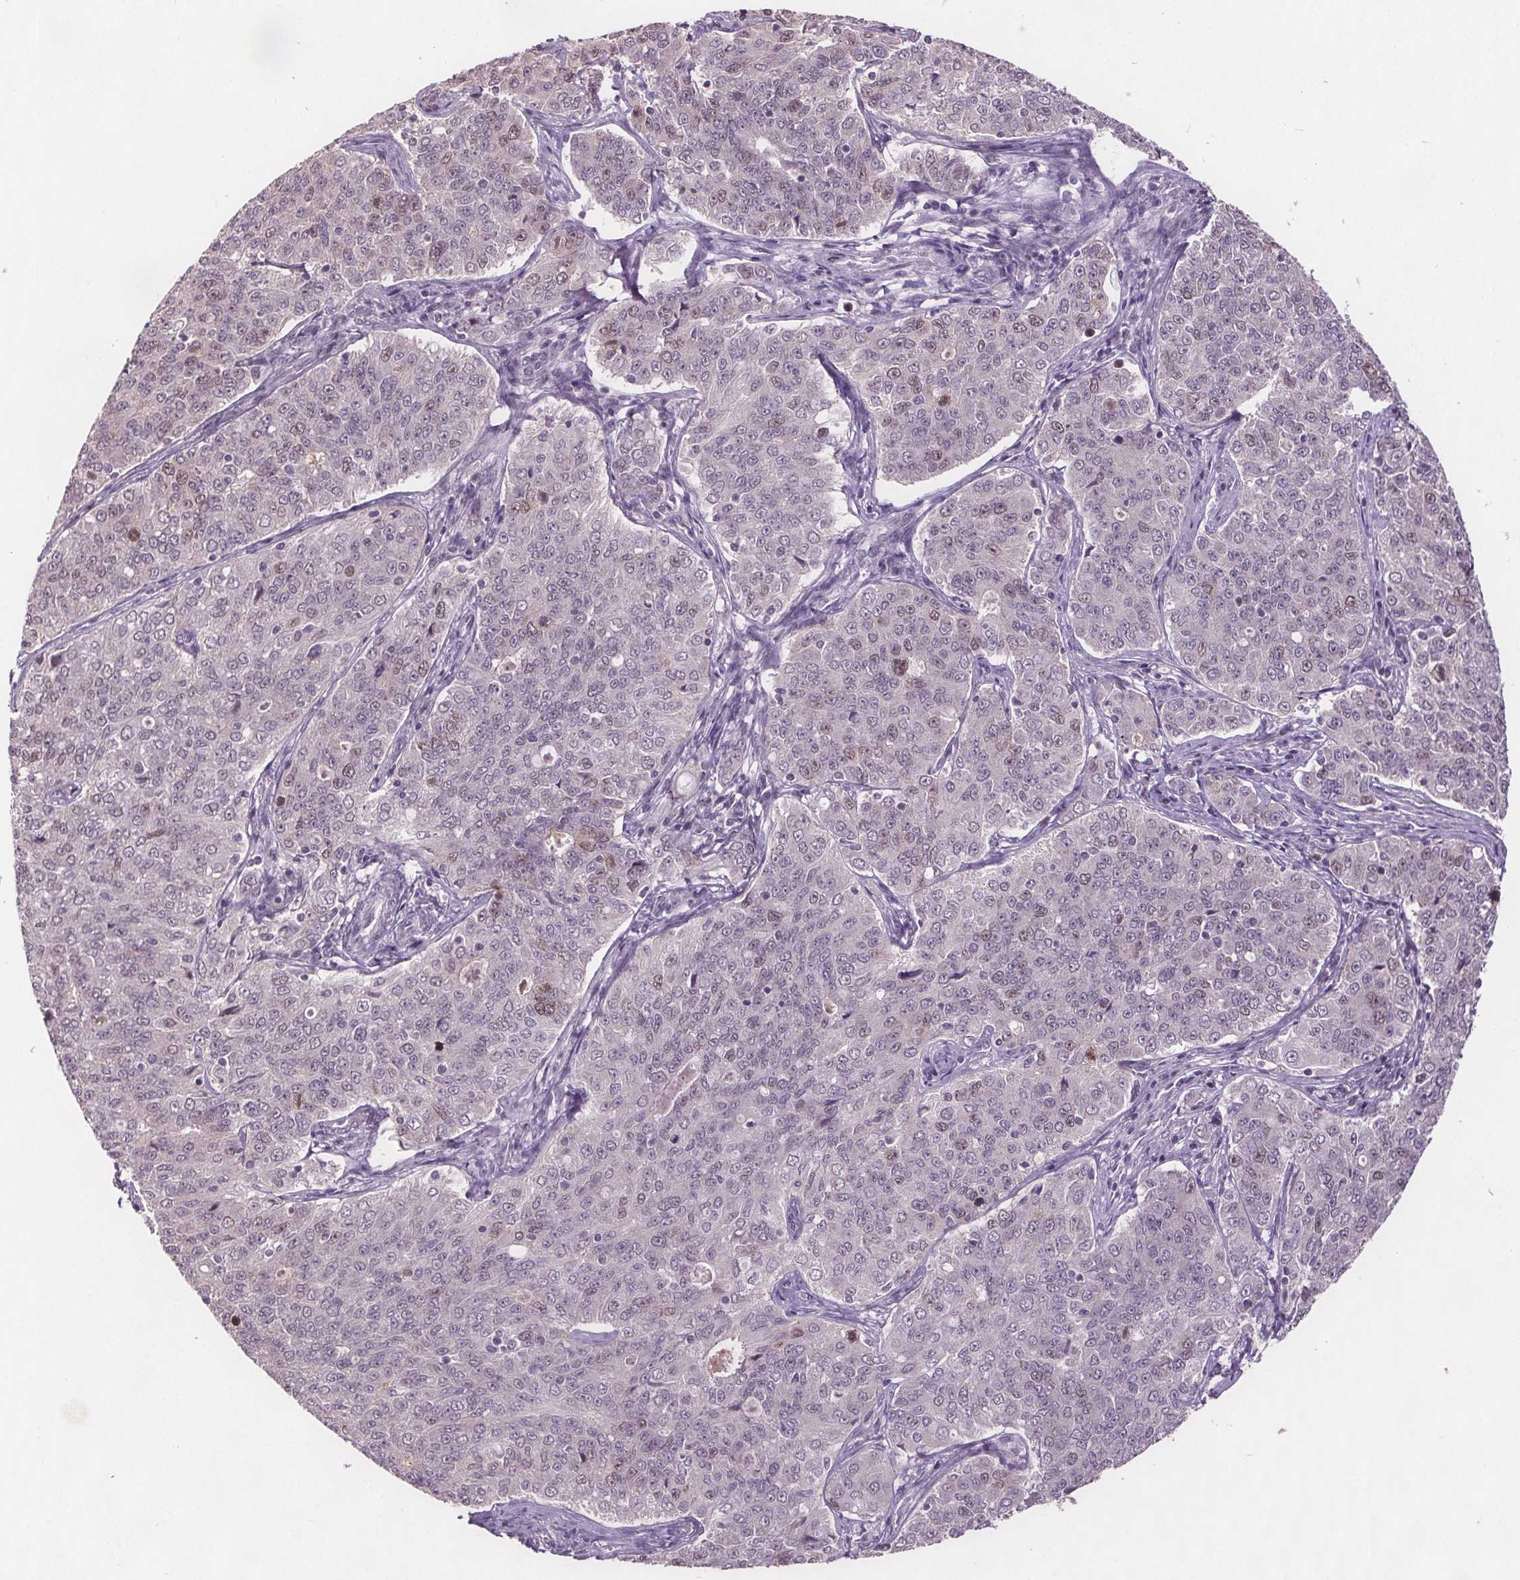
{"staining": {"intensity": "weak", "quantity": "<25%", "location": "nuclear"}, "tissue": "endometrial cancer", "cell_type": "Tumor cells", "image_type": "cancer", "snomed": [{"axis": "morphology", "description": "Adenocarcinoma, NOS"}, {"axis": "topography", "description": "Endometrium"}], "caption": "Endometrial cancer (adenocarcinoma) was stained to show a protein in brown. There is no significant staining in tumor cells.", "gene": "CENPF", "patient": {"sex": "female", "age": 43}}